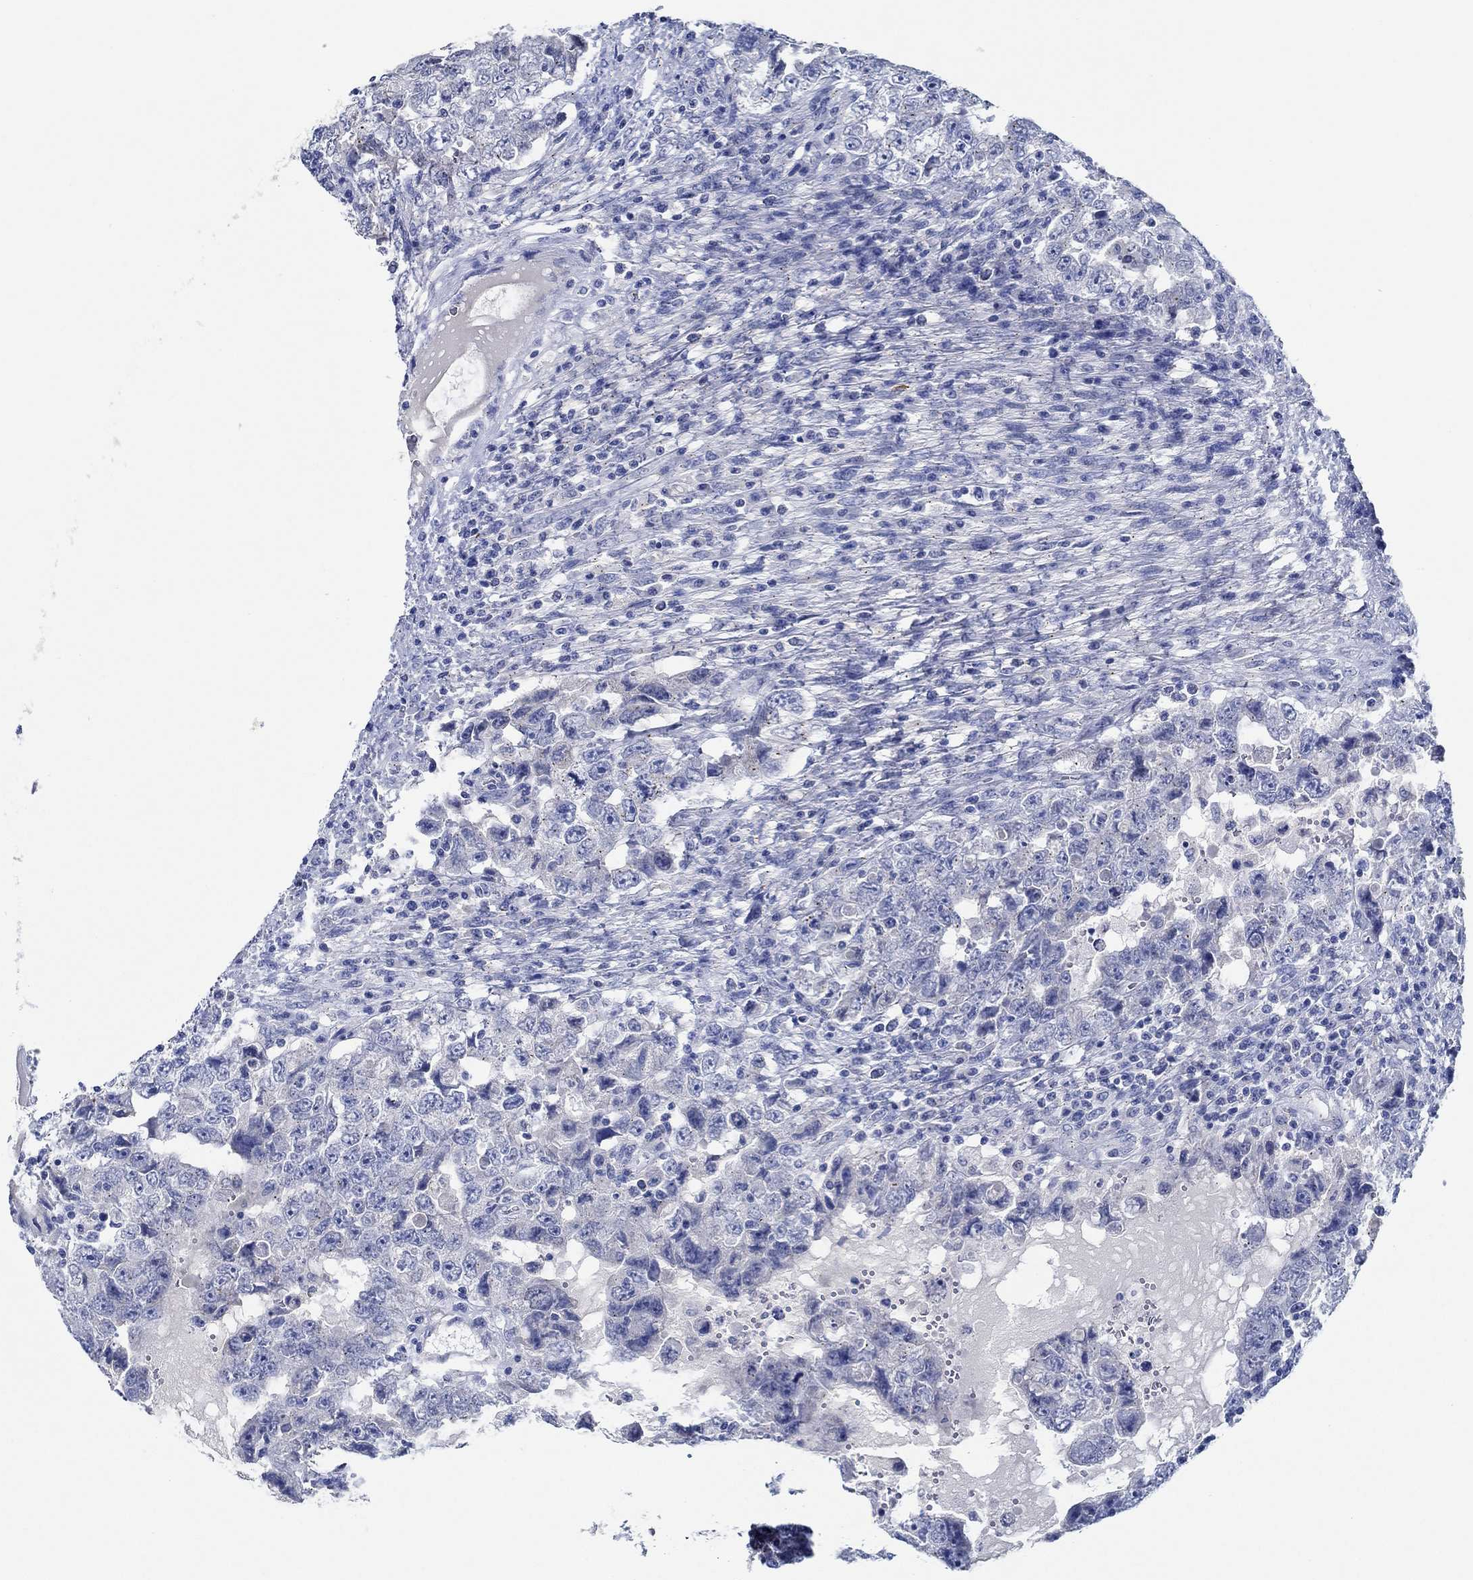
{"staining": {"intensity": "negative", "quantity": "none", "location": "none"}, "tissue": "testis cancer", "cell_type": "Tumor cells", "image_type": "cancer", "snomed": [{"axis": "morphology", "description": "Carcinoma, Embryonal, NOS"}, {"axis": "topography", "description": "Testis"}], "caption": "DAB (3,3'-diaminobenzidine) immunohistochemical staining of human testis cancer demonstrates no significant positivity in tumor cells. (DAB immunohistochemistry with hematoxylin counter stain).", "gene": "CPM", "patient": {"sex": "male", "age": 26}}